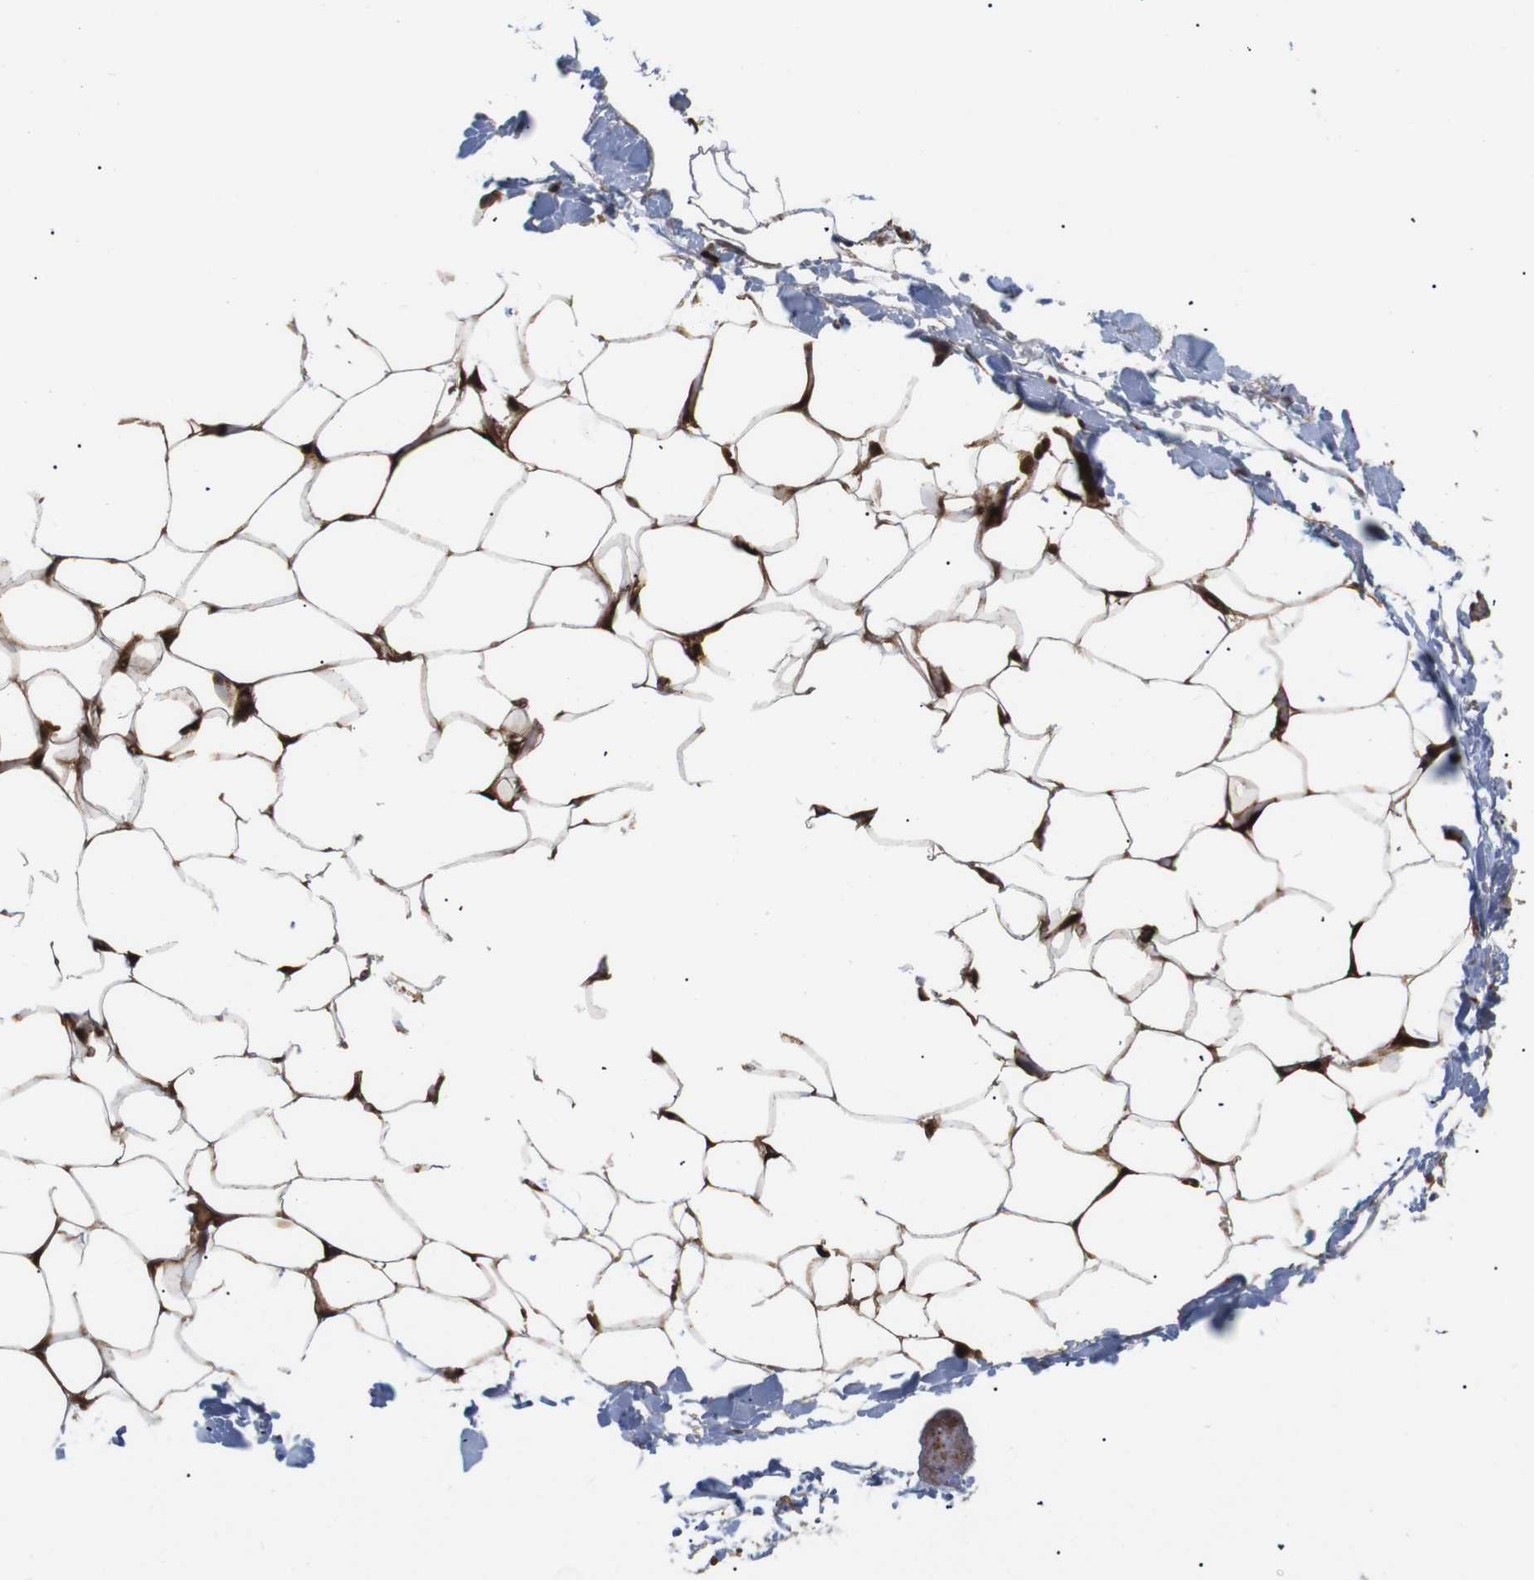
{"staining": {"intensity": "moderate", "quantity": "25%-75%", "location": "cytoplasmic/membranous"}, "tissue": "adipose tissue", "cell_type": "Adipocytes", "image_type": "normal", "snomed": [{"axis": "morphology", "description": "Normal tissue, NOS"}, {"axis": "topography", "description": "Breast"}, {"axis": "topography", "description": "Adipose tissue"}], "caption": "Immunohistochemical staining of normal human adipose tissue displays medium levels of moderate cytoplasmic/membranous expression in approximately 25%-75% of adipocytes.", "gene": "SPRY3", "patient": {"sex": "female", "age": 25}}